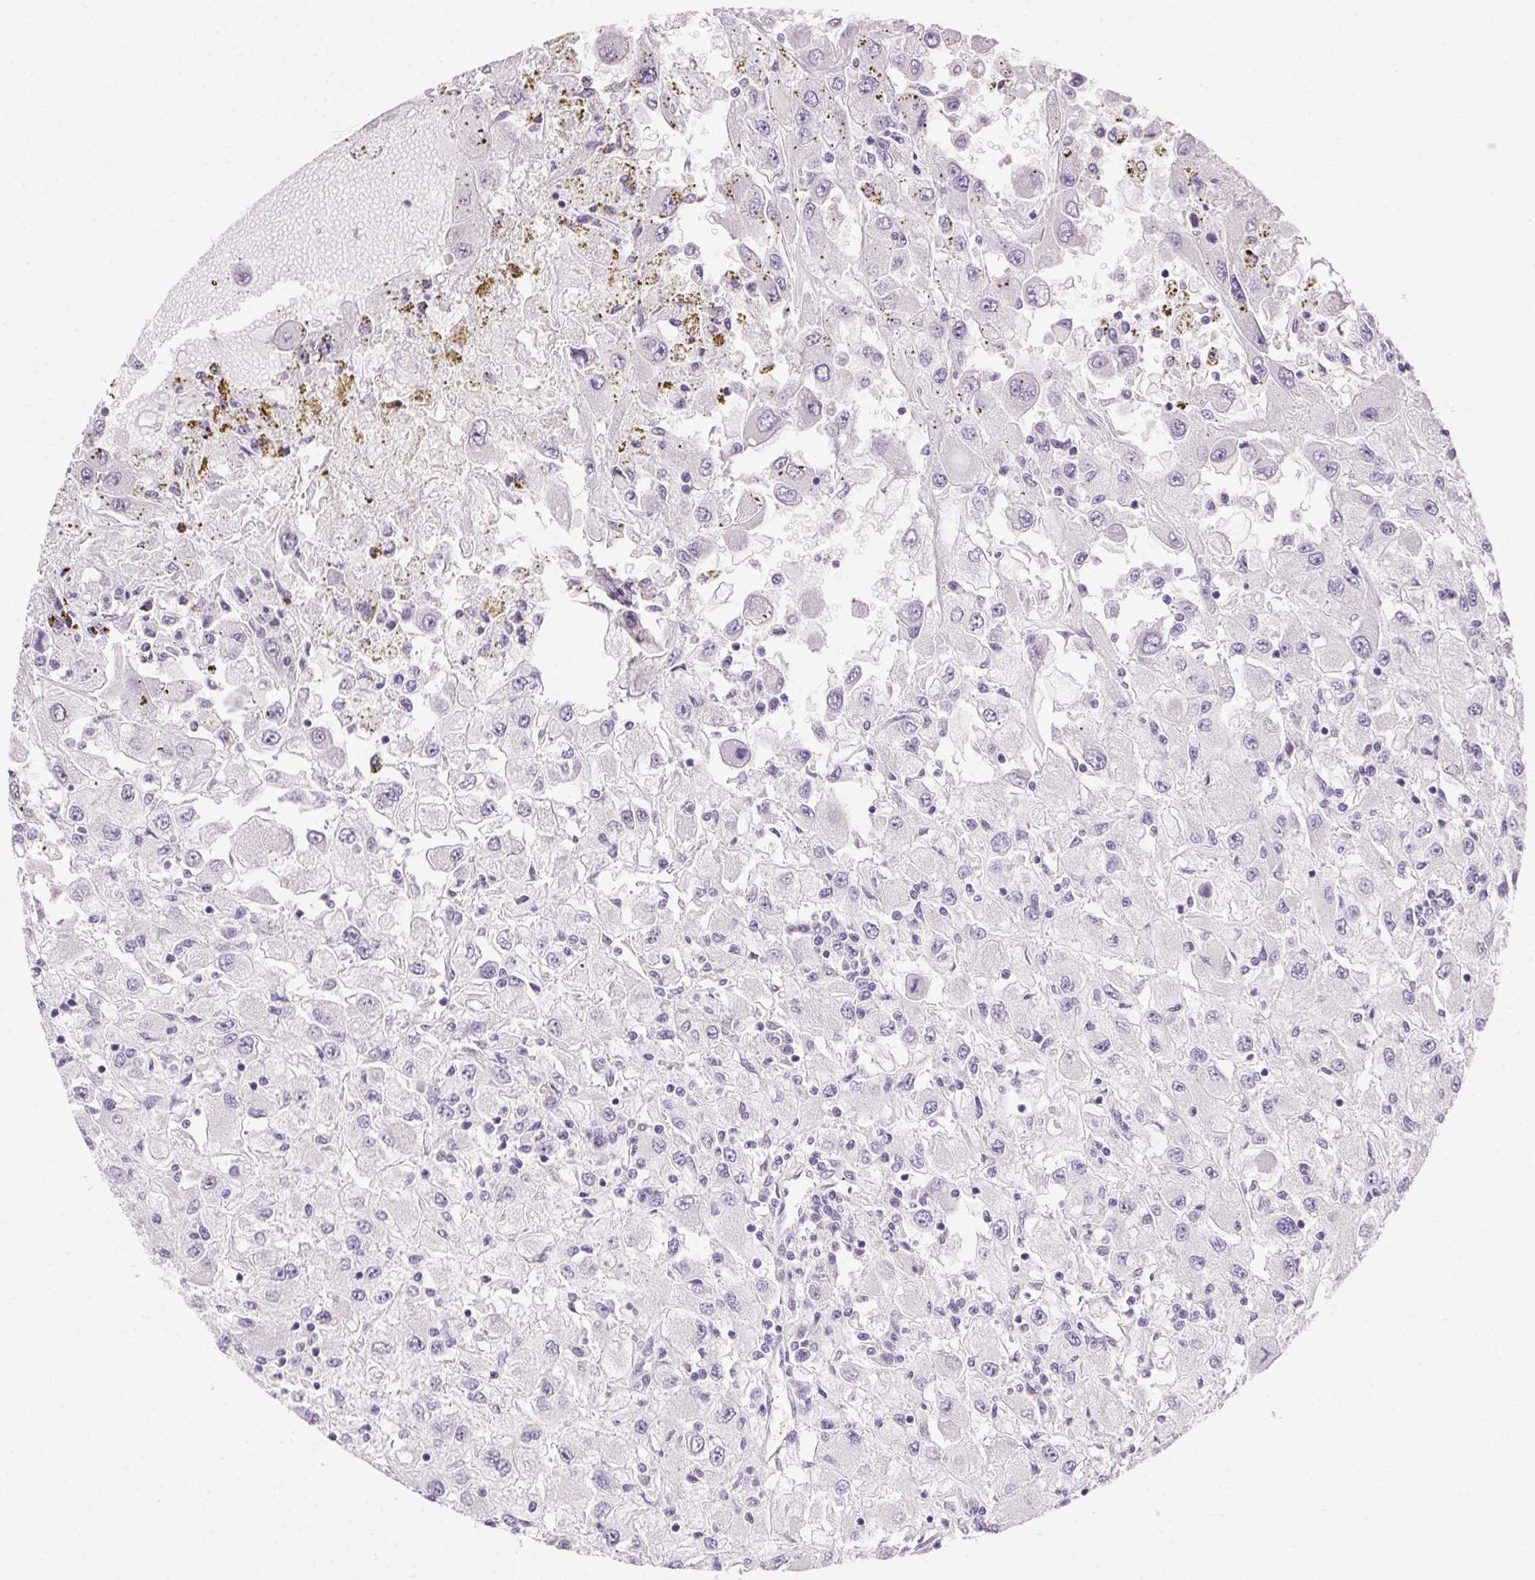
{"staining": {"intensity": "negative", "quantity": "none", "location": "none"}, "tissue": "renal cancer", "cell_type": "Tumor cells", "image_type": "cancer", "snomed": [{"axis": "morphology", "description": "Adenocarcinoma, NOS"}, {"axis": "topography", "description": "Kidney"}], "caption": "DAB (3,3'-diaminobenzidine) immunohistochemical staining of human adenocarcinoma (renal) shows no significant positivity in tumor cells.", "gene": "CLDN10", "patient": {"sex": "female", "age": 67}}